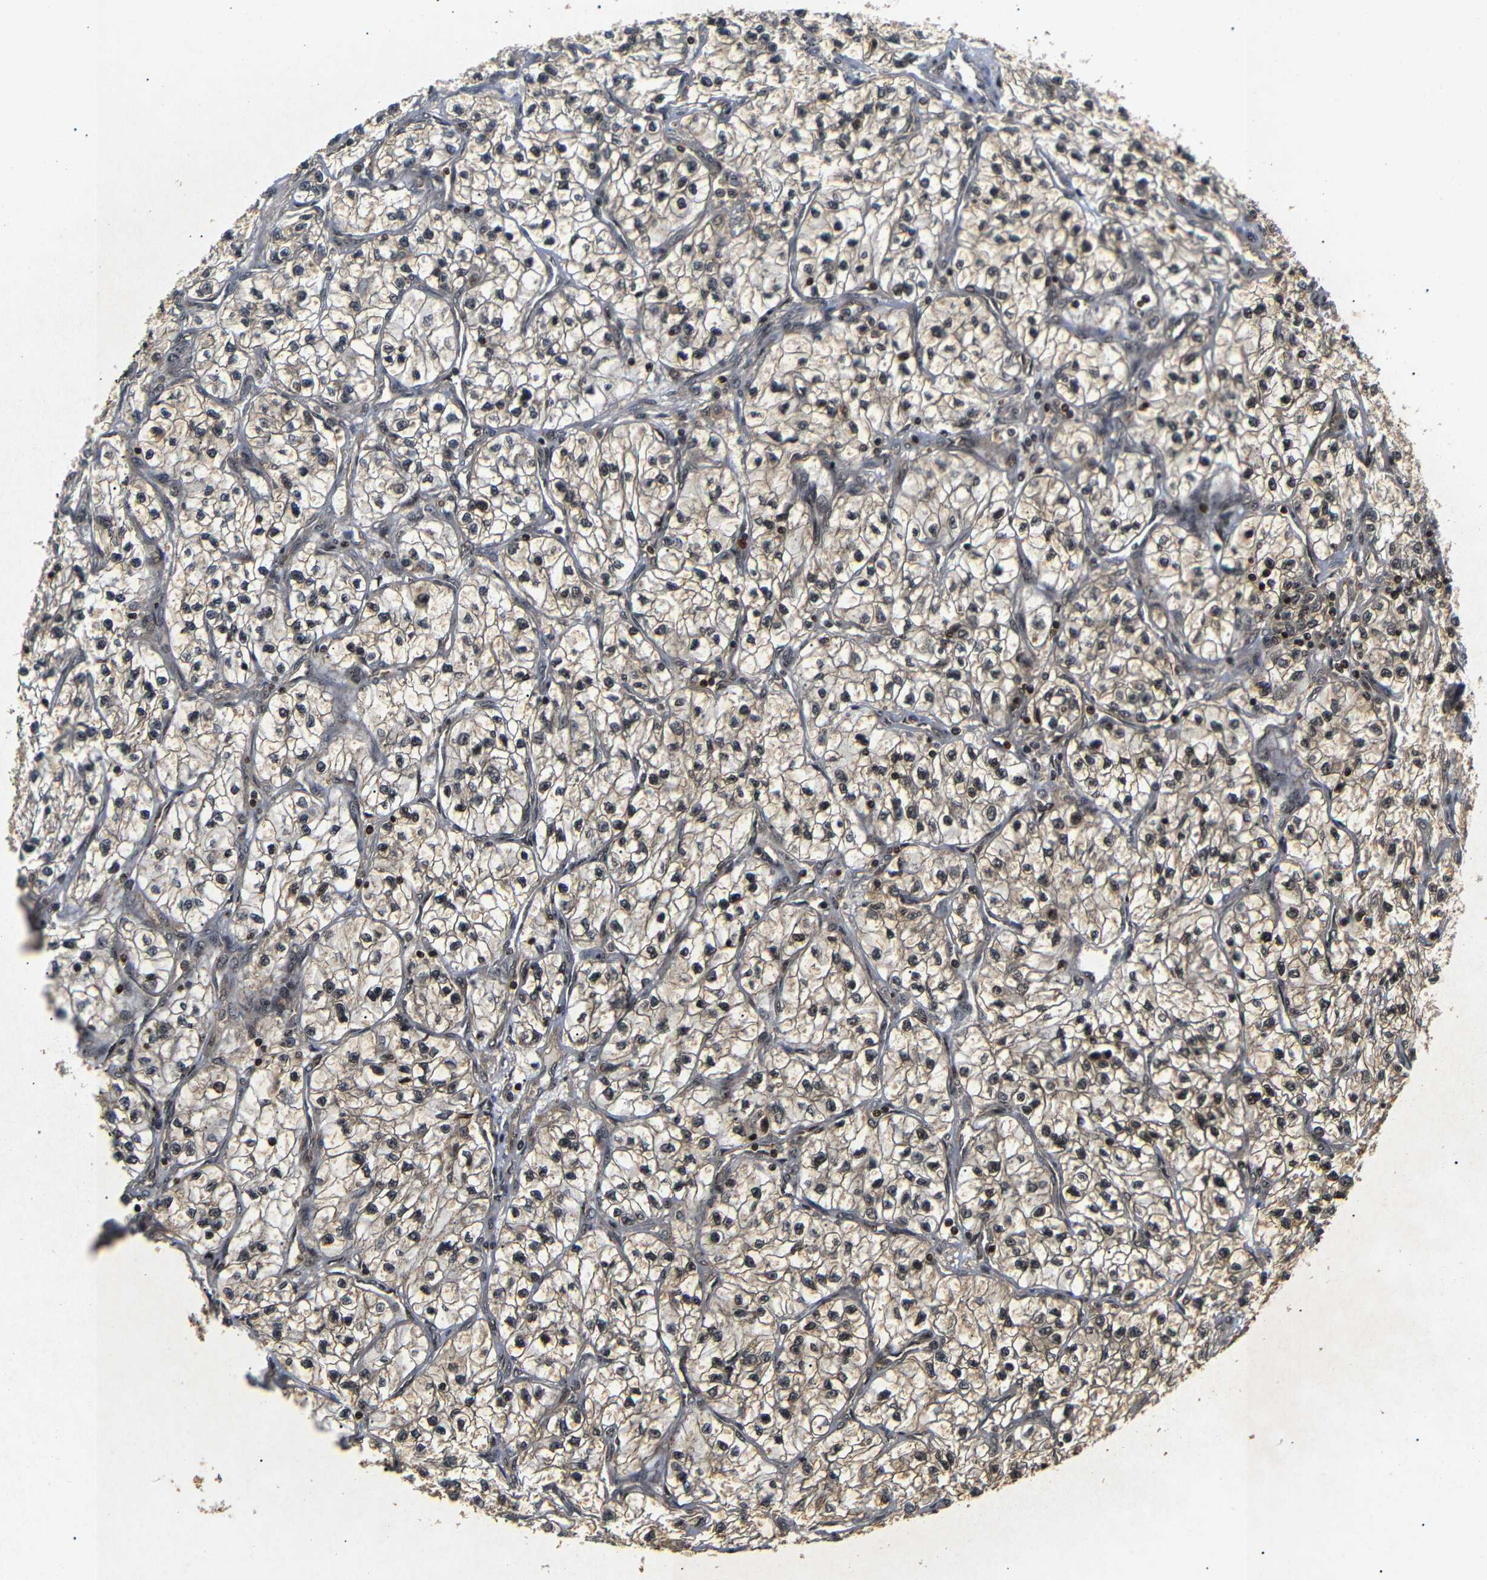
{"staining": {"intensity": "weak", "quantity": ">75%", "location": "cytoplasmic/membranous"}, "tissue": "renal cancer", "cell_type": "Tumor cells", "image_type": "cancer", "snomed": [{"axis": "morphology", "description": "Adenocarcinoma, NOS"}, {"axis": "topography", "description": "Kidney"}], "caption": "Brown immunohistochemical staining in renal adenocarcinoma shows weak cytoplasmic/membranous staining in approximately >75% of tumor cells.", "gene": "KIF23", "patient": {"sex": "female", "age": 57}}